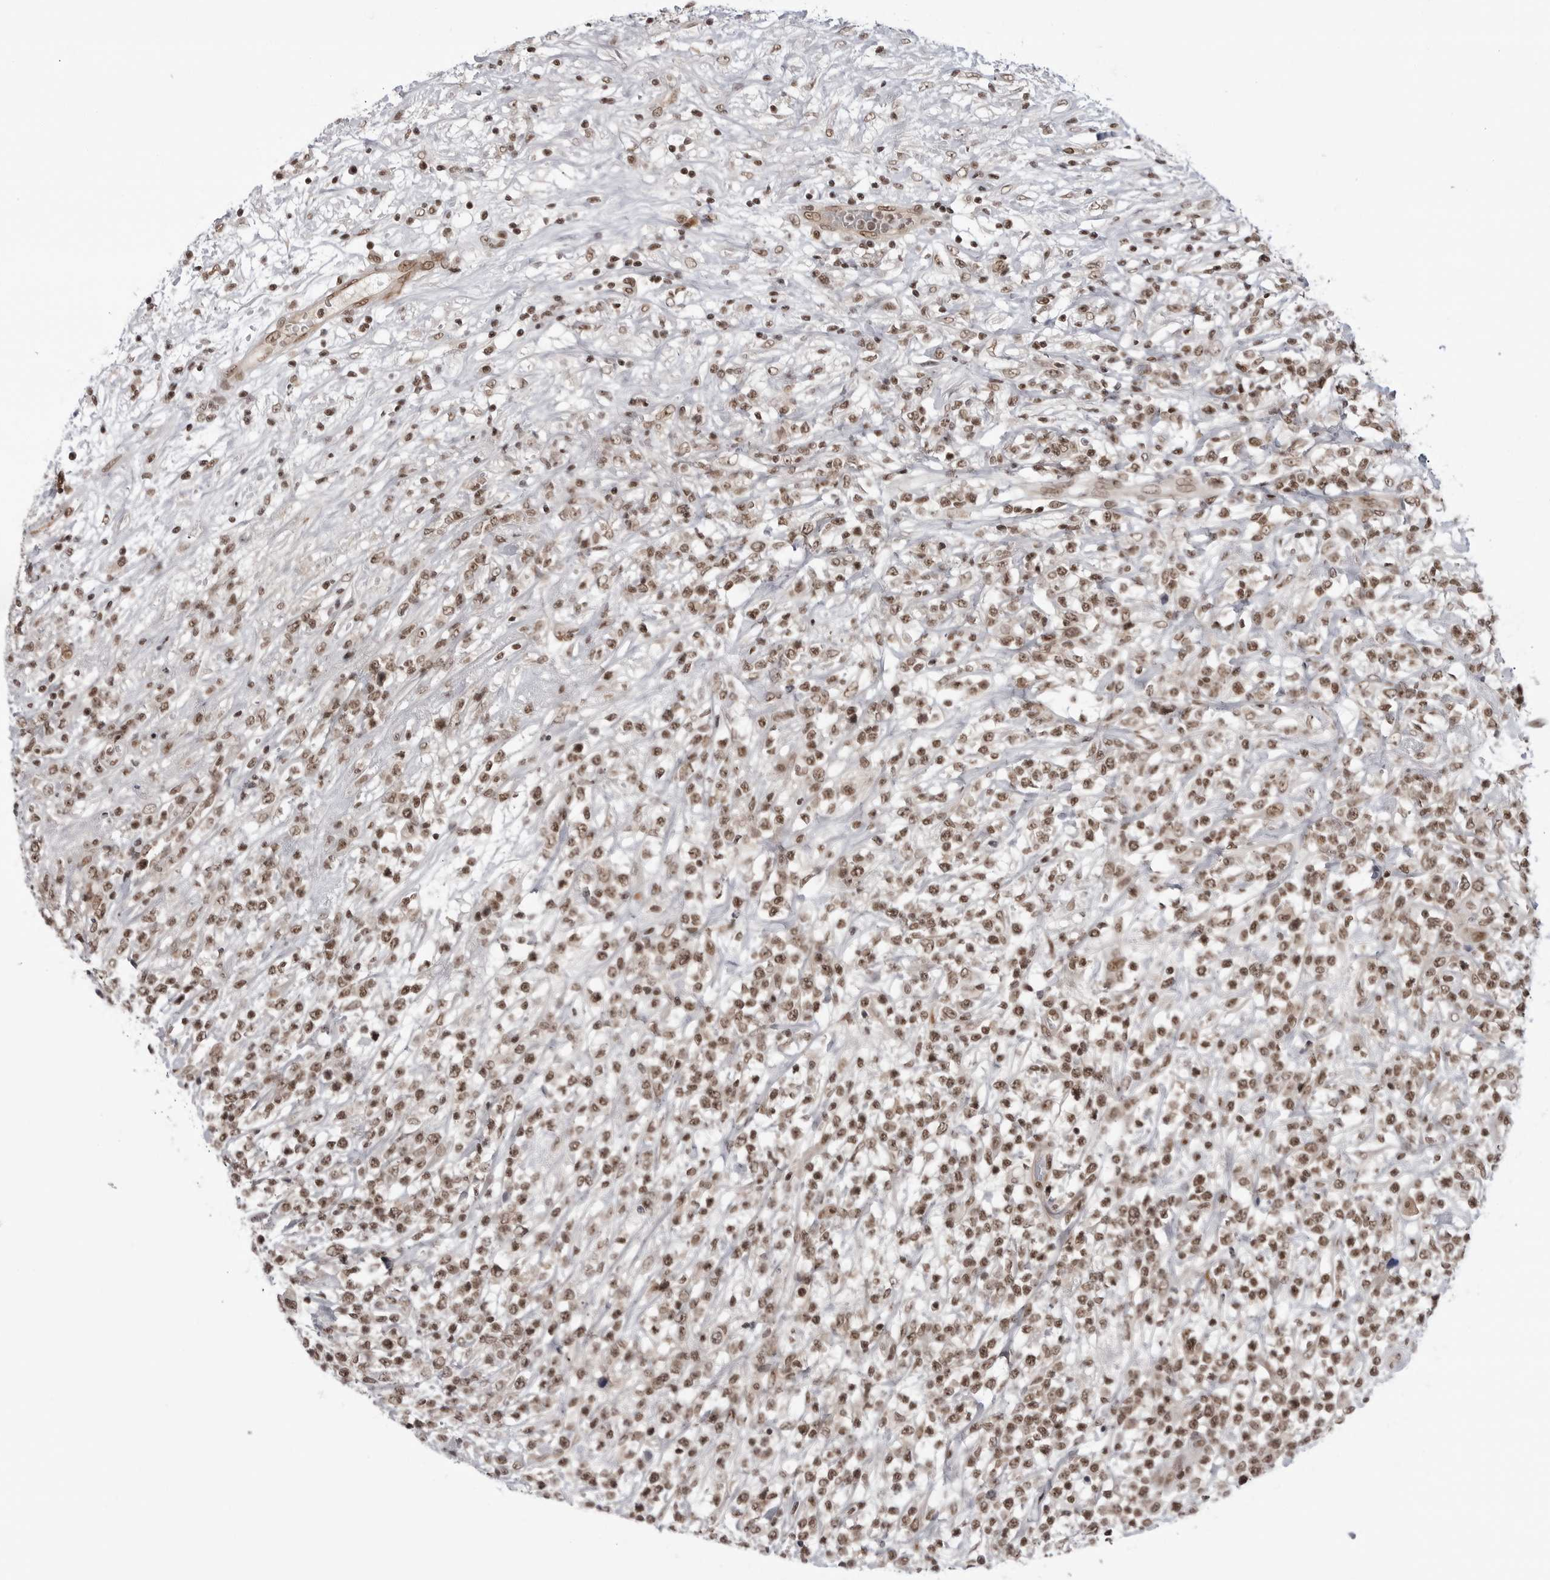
{"staining": {"intensity": "moderate", "quantity": ">75%", "location": "nuclear"}, "tissue": "lymphoma", "cell_type": "Tumor cells", "image_type": "cancer", "snomed": [{"axis": "morphology", "description": "Malignant lymphoma, non-Hodgkin's type, High grade"}, {"axis": "topography", "description": "Colon"}], "caption": "Moderate nuclear expression for a protein is seen in about >75% of tumor cells of high-grade malignant lymphoma, non-Hodgkin's type using immunohistochemistry.", "gene": "TRIM66", "patient": {"sex": "female", "age": 53}}